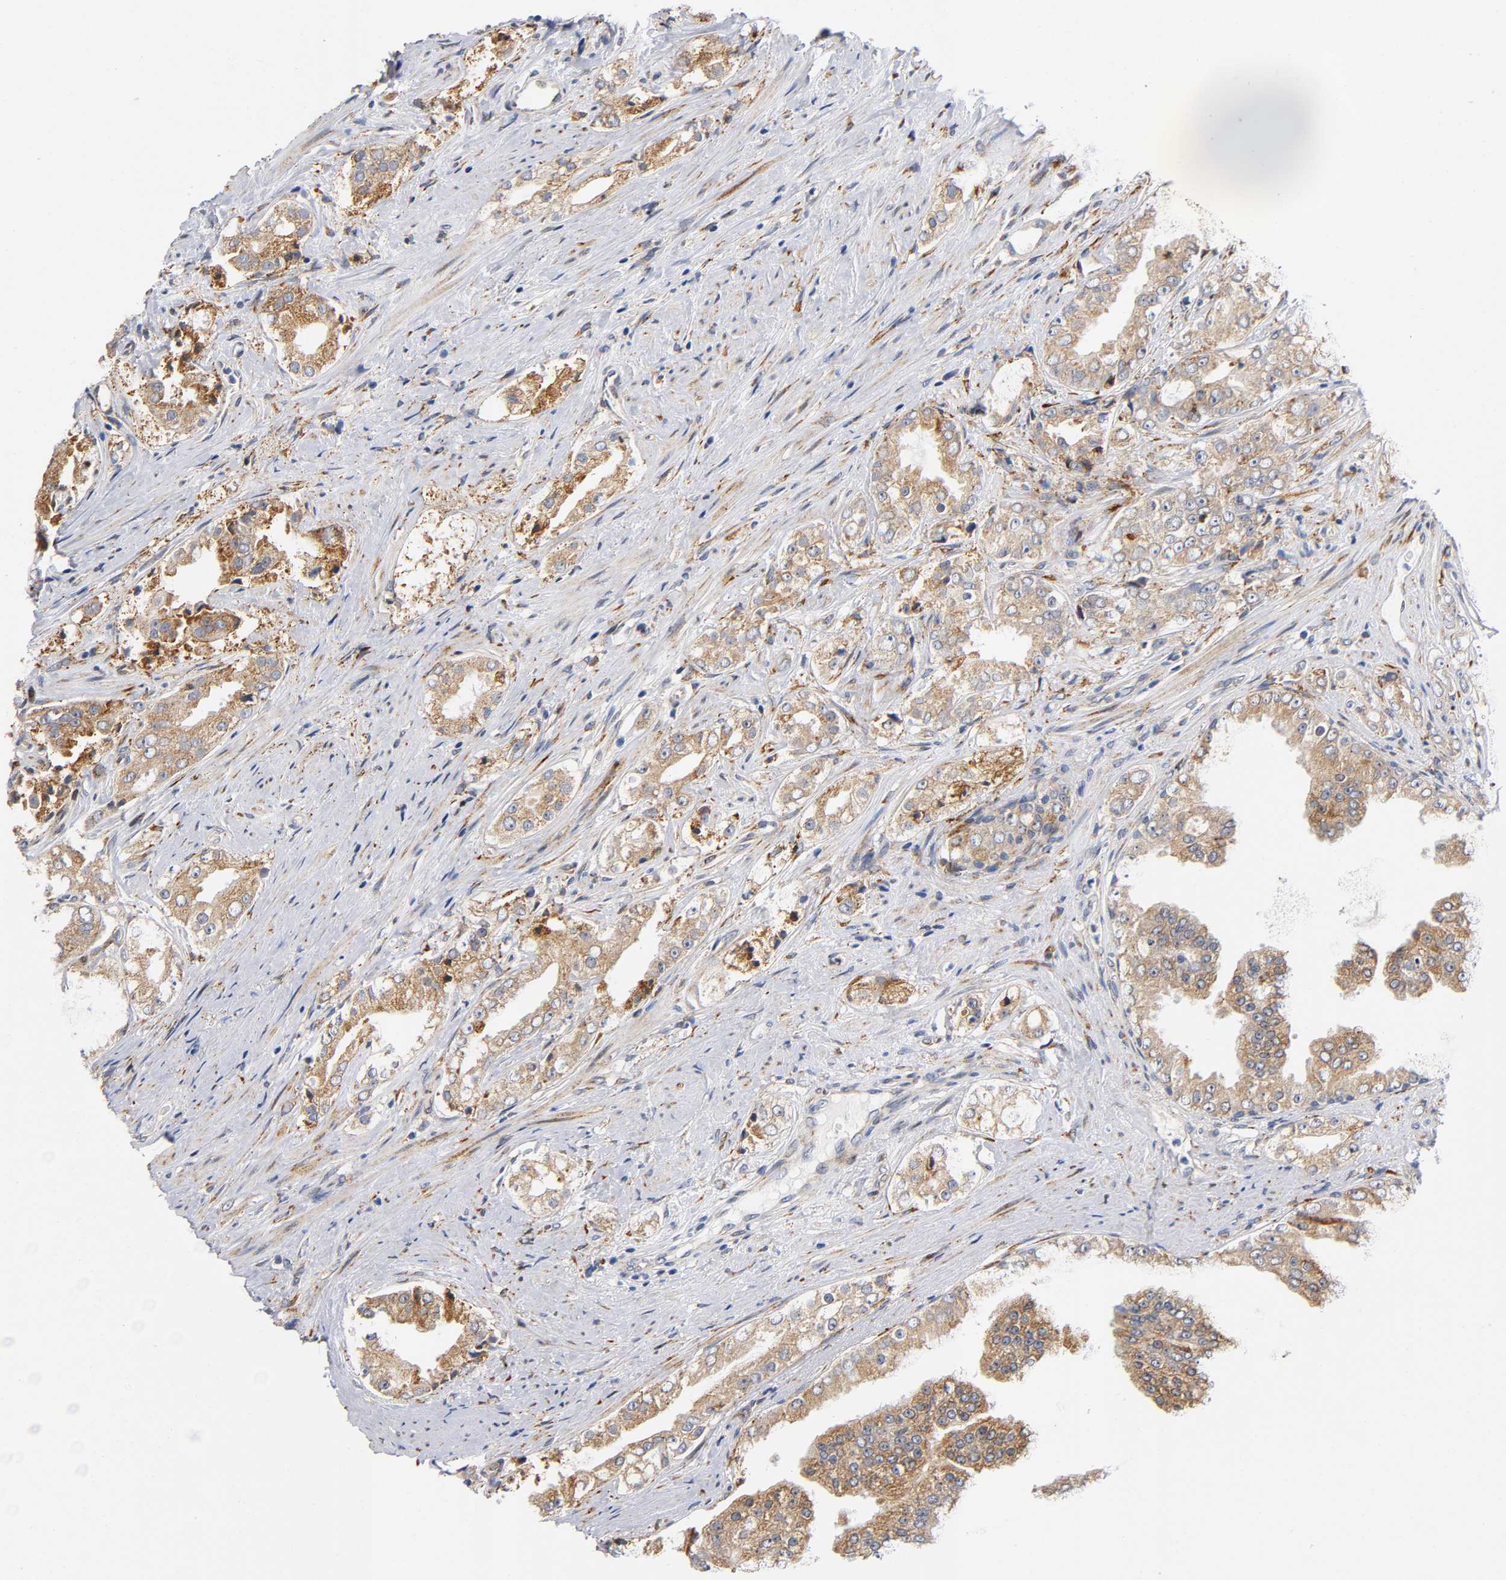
{"staining": {"intensity": "moderate", "quantity": ">75%", "location": "cytoplasmic/membranous"}, "tissue": "prostate cancer", "cell_type": "Tumor cells", "image_type": "cancer", "snomed": [{"axis": "morphology", "description": "Adenocarcinoma, High grade"}, {"axis": "topography", "description": "Prostate"}], "caption": "Brown immunohistochemical staining in high-grade adenocarcinoma (prostate) reveals moderate cytoplasmic/membranous expression in about >75% of tumor cells.", "gene": "SOS2", "patient": {"sex": "male", "age": 73}}